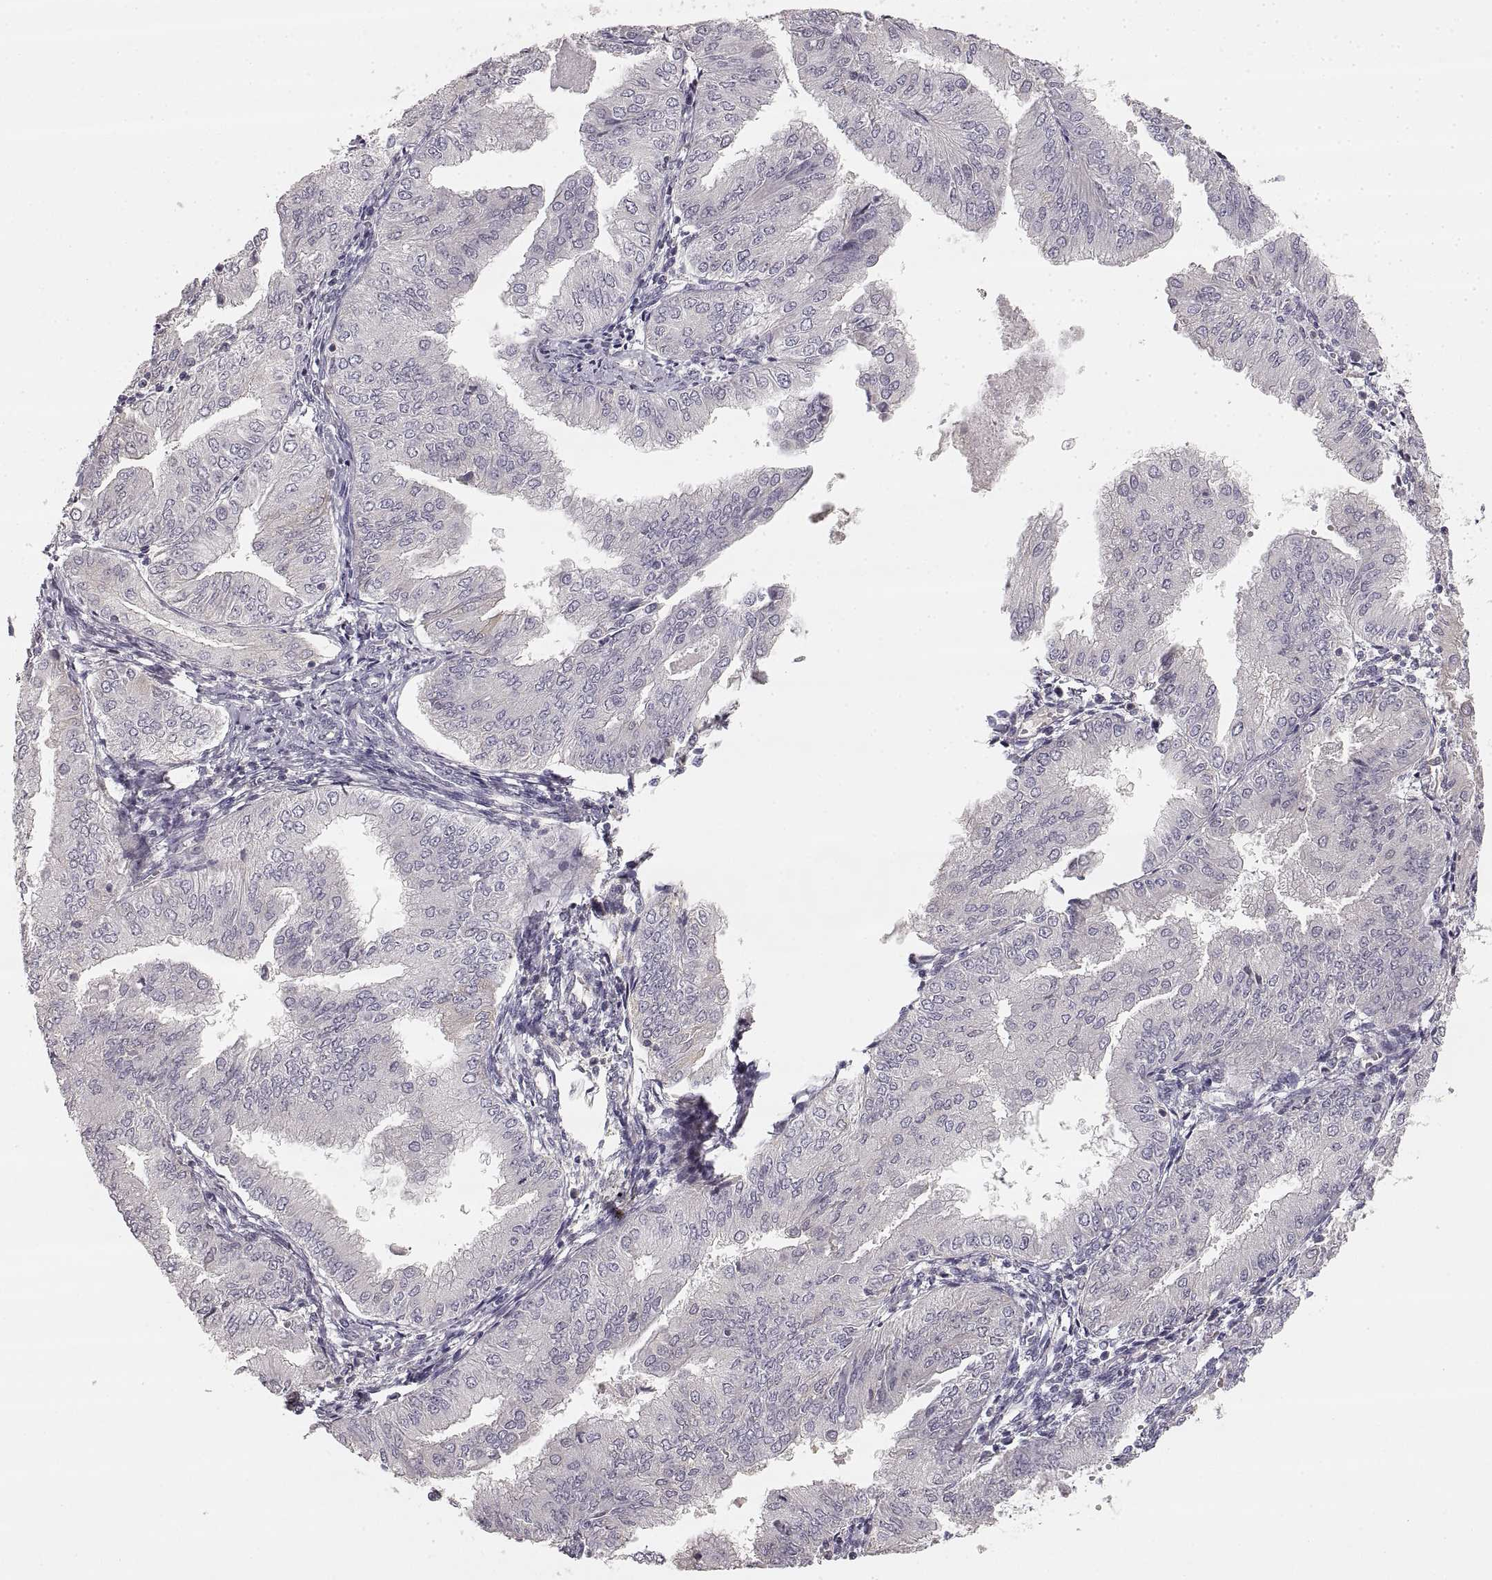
{"staining": {"intensity": "negative", "quantity": "none", "location": "none"}, "tissue": "endometrial cancer", "cell_type": "Tumor cells", "image_type": "cancer", "snomed": [{"axis": "morphology", "description": "Adenocarcinoma, NOS"}, {"axis": "topography", "description": "Endometrium"}], "caption": "The photomicrograph reveals no staining of tumor cells in endometrial adenocarcinoma.", "gene": "RUNDC3A", "patient": {"sex": "female", "age": 53}}